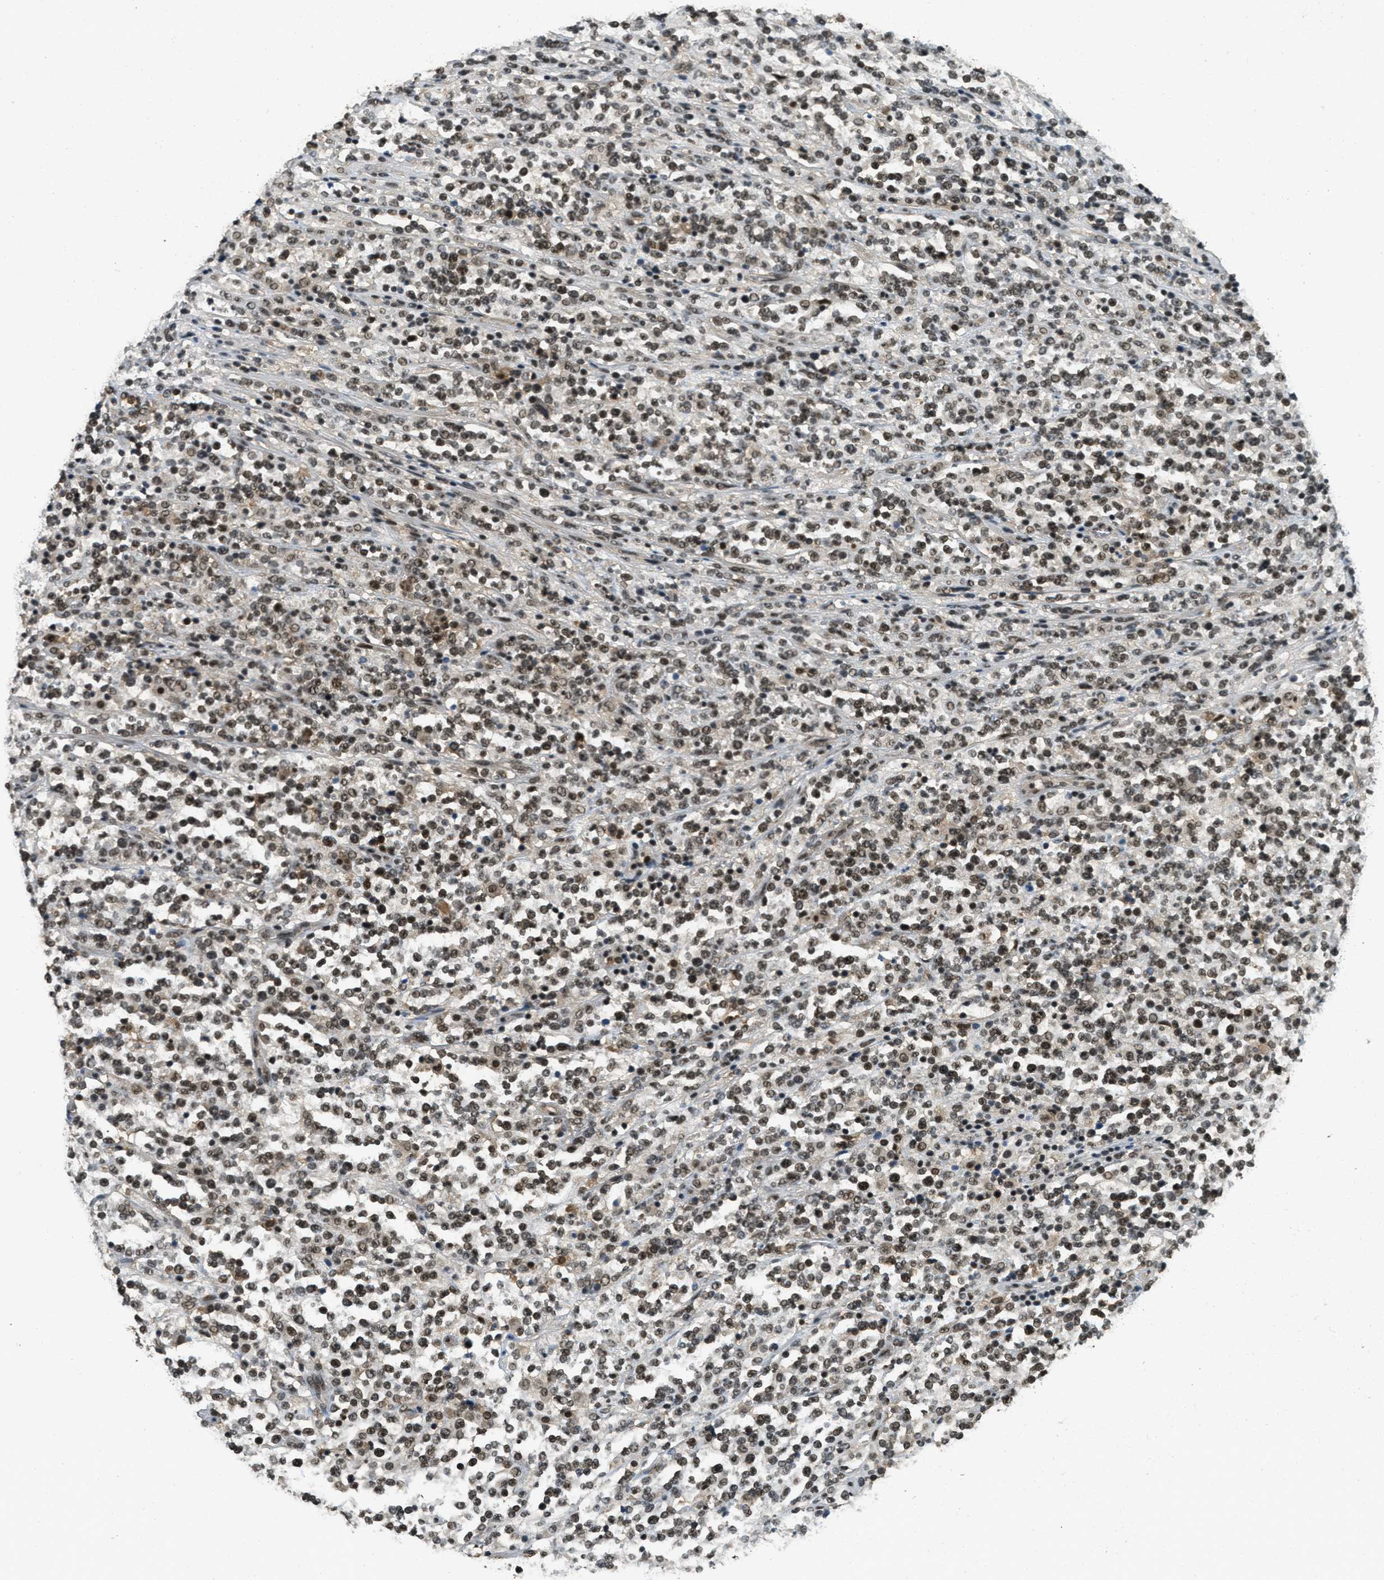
{"staining": {"intensity": "moderate", "quantity": ">75%", "location": "nuclear"}, "tissue": "lymphoma", "cell_type": "Tumor cells", "image_type": "cancer", "snomed": [{"axis": "morphology", "description": "Malignant lymphoma, non-Hodgkin's type, High grade"}, {"axis": "topography", "description": "Soft tissue"}], "caption": "Human lymphoma stained with a brown dye exhibits moderate nuclear positive positivity in about >75% of tumor cells.", "gene": "ZNF148", "patient": {"sex": "male", "age": 18}}